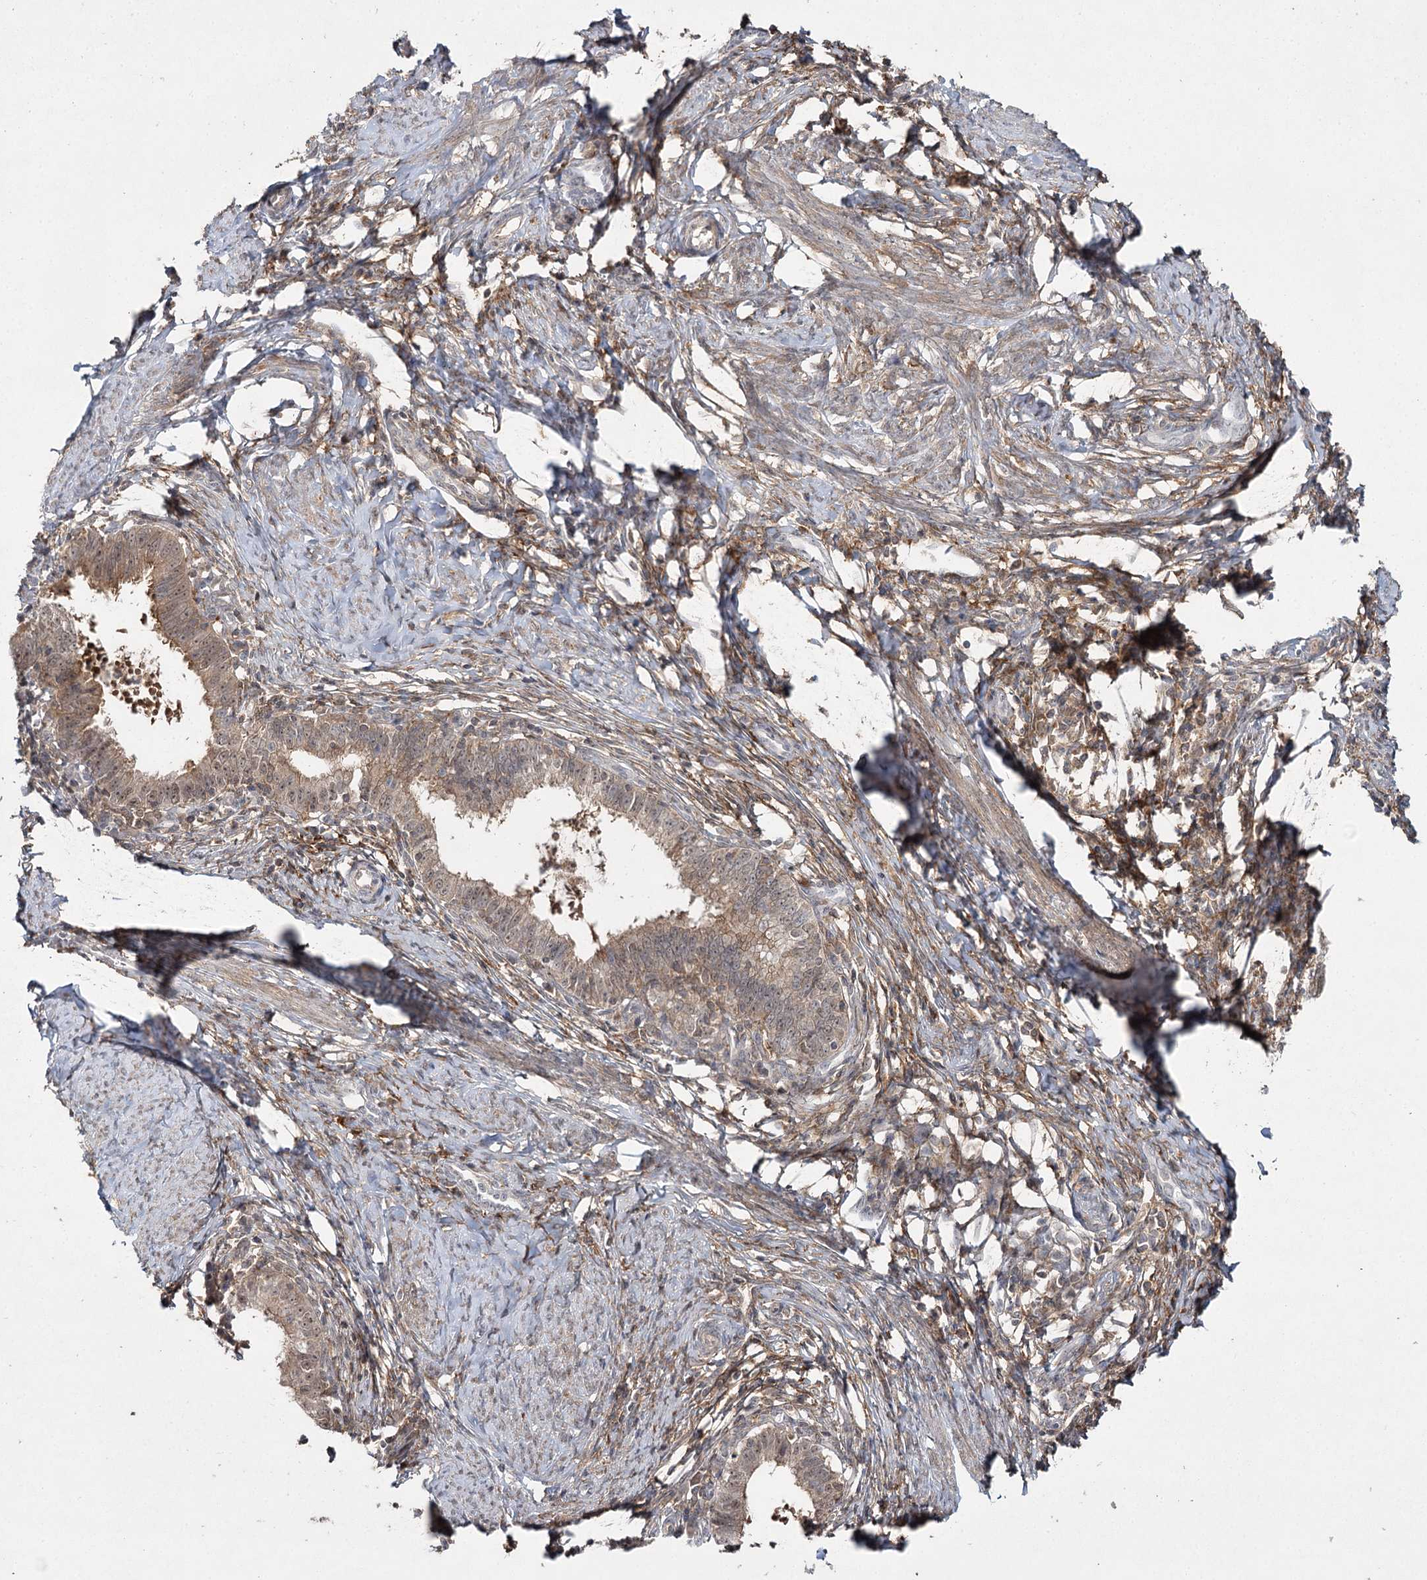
{"staining": {"intensity": "moderate", "quantity": ">75%", "location": "cytoplasmic/membranous,nuclear"}, "tissue": "cervical cancer", "cell_type": "Tumor cells", "image_type": "cancer", "snomed": [{"axis": "morphology", "description": "Adenocarcinoma, NOS"}, {"axis": "topography", "description": "Cervix"}], "caption": "Tumor cells exhibit moderate cytoplasmic/membranous and nuclear positivity in about >75% of cells in adenocarcinoma (cervical).", "gene": "WDR44", "patient": {"sex": "female", "age": 36}}